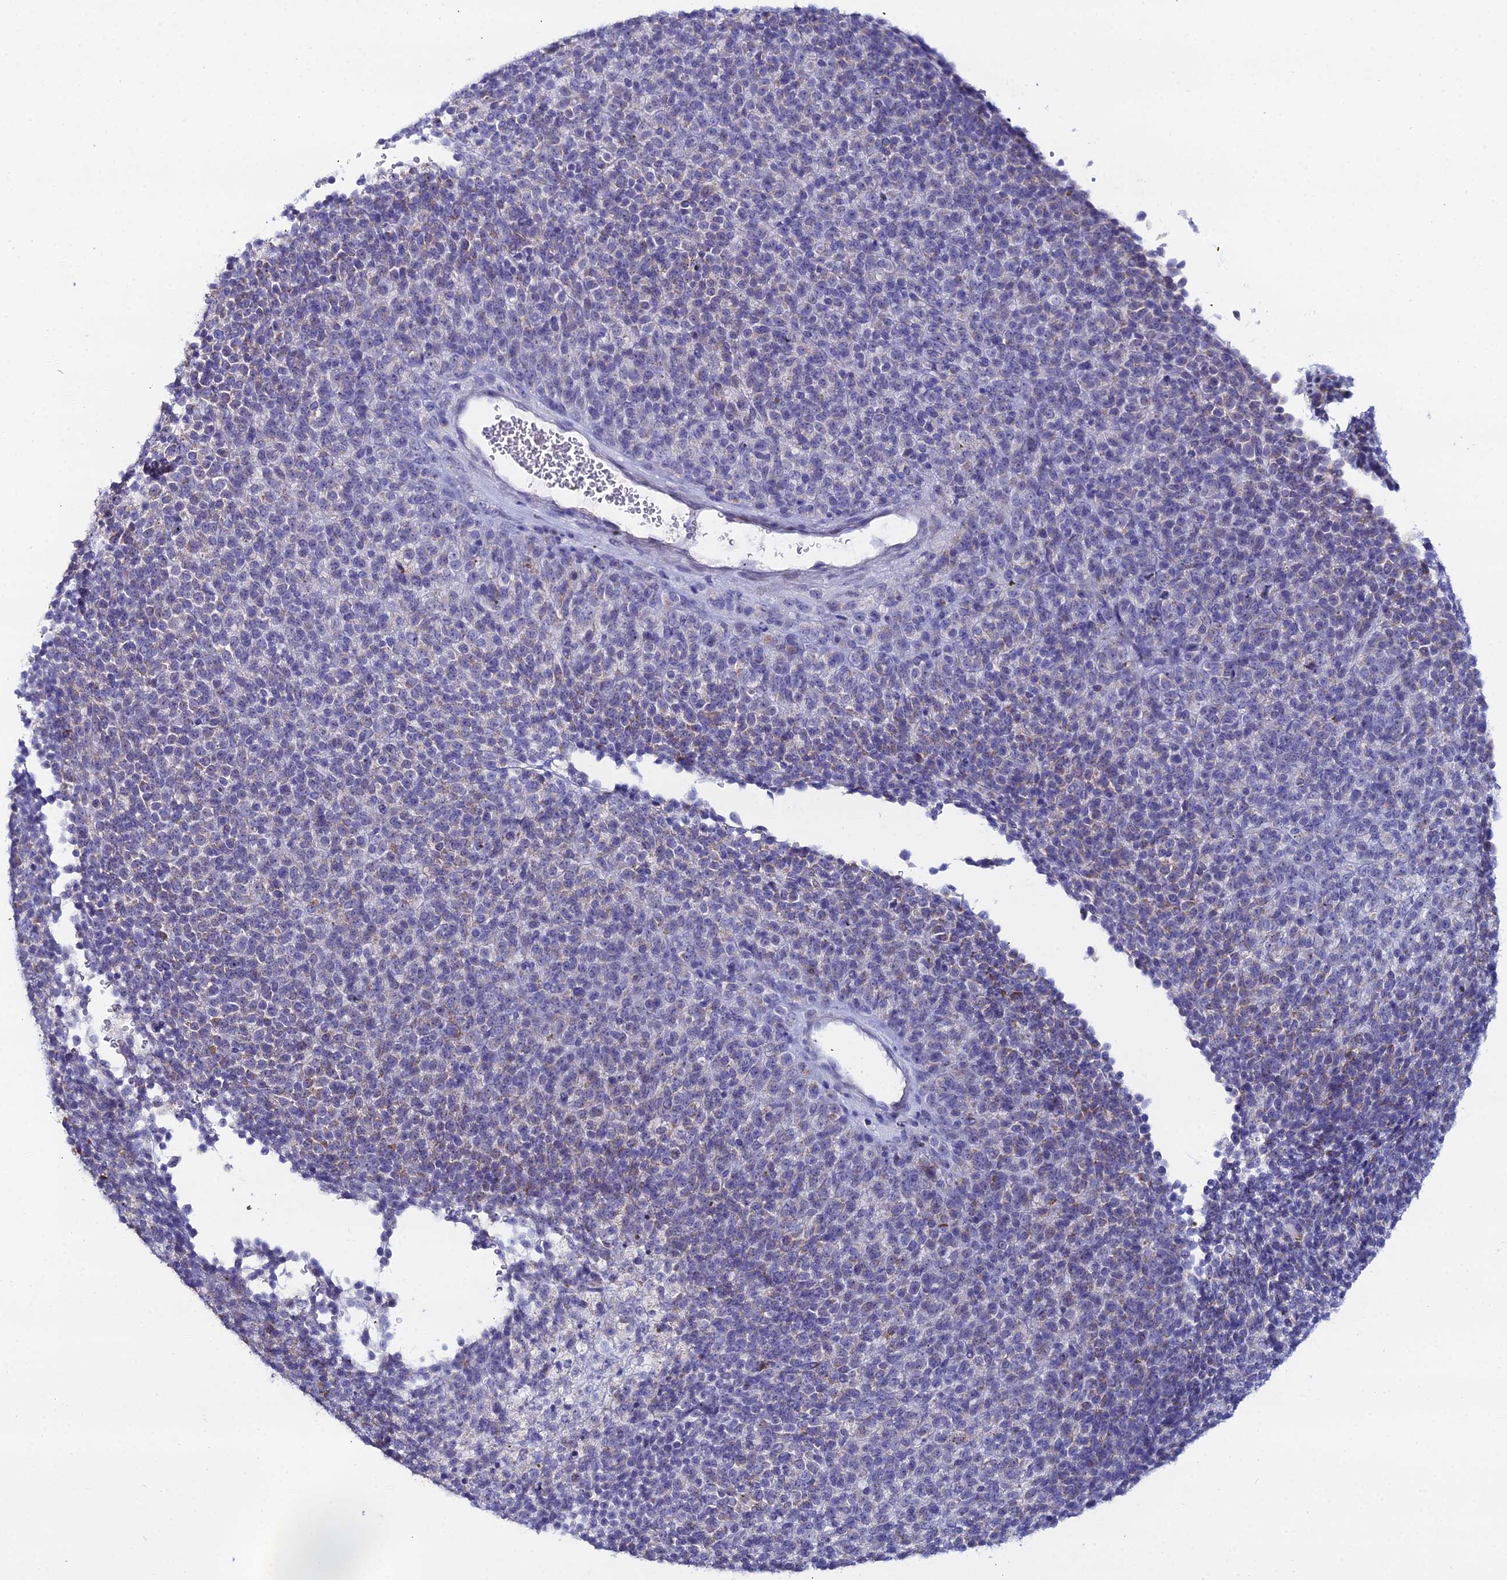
{"staining": {"intensity": "weak", "quantity": "<25%", "location": "cytoplasmic/membranous"}, "tissue": "melanoma", "cell_type": "Tumor cells", "image_type": "cancer", "snomed": [{"axis": "morphology", "description": "Malignant melanoma, Metastatic site"}, {"axis": "topography", "description": "Brain"}], "caption": "The image reveals no staining of tumor cells in melanoma. (DAB immunohistochemistry, high magnification).", "gene": "DHX34", "patient": {"sex": "female", "age": 56}}